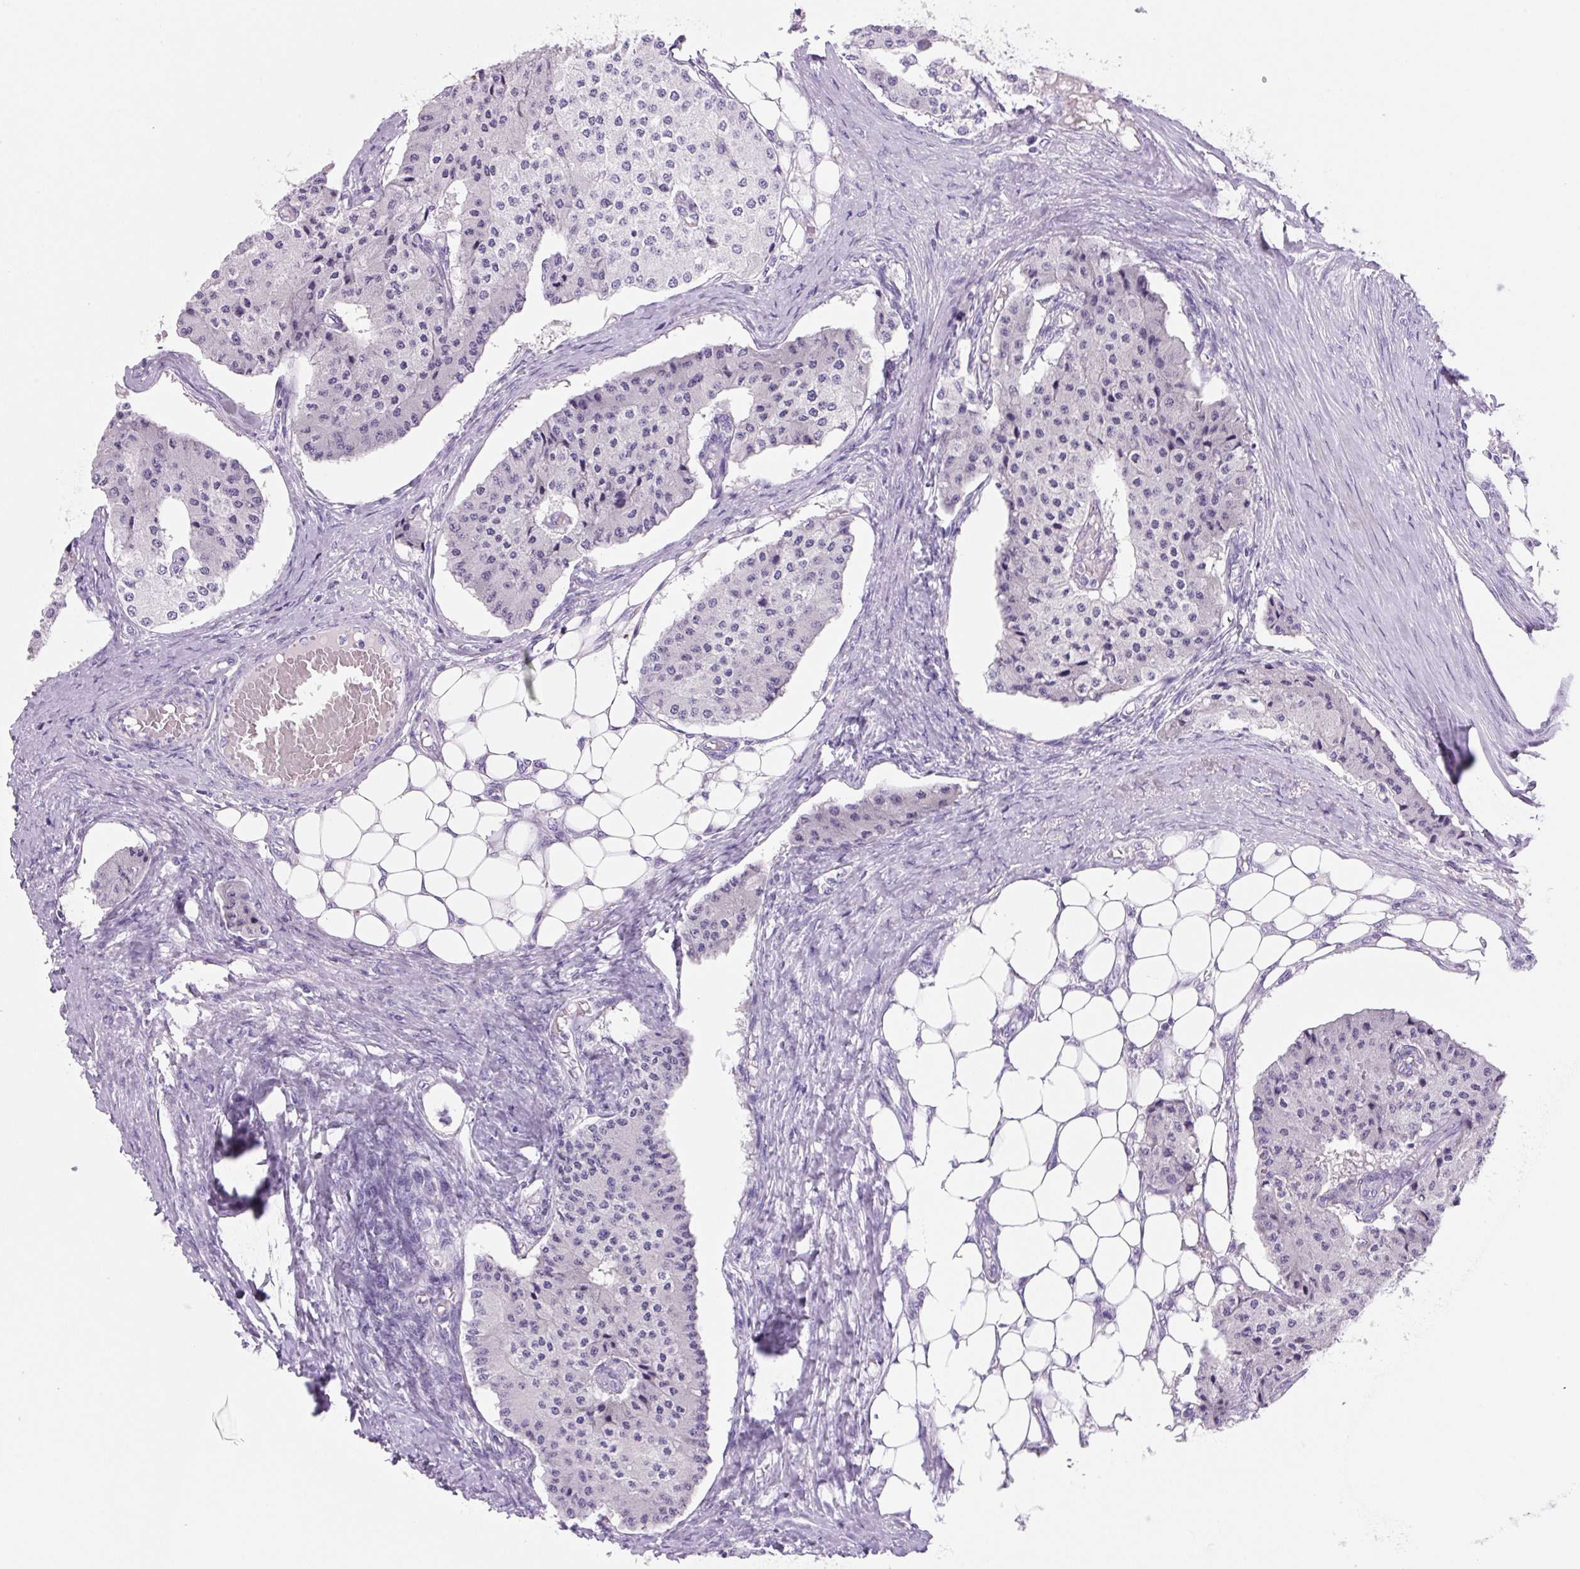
{"staining": {"intensity": "negative", "quantity": "none", "location": "none"}, "tissue": "carcinoid", "cell_type": "Tumor cells", "image_type": "cancer", "snomed": [{"axis": "morphology", "description": "Carcinoid, malignant, NOS"}, {"axis": "topography", "description": "Colon"}], "caption": "A high-resolution photomicrograph shows immunohistochemistry staining of carcinoid, which demonstrates no significant positivity in tumor cells. Brightfield microscopy of immunohistochemistry stained with DAB (3,3'-diaminobenzidine) (brown) and hematoxylin (blue), captured at high magnification.", "gene": "PRRT1", "patient": {"sex": "female", "age": 52}}